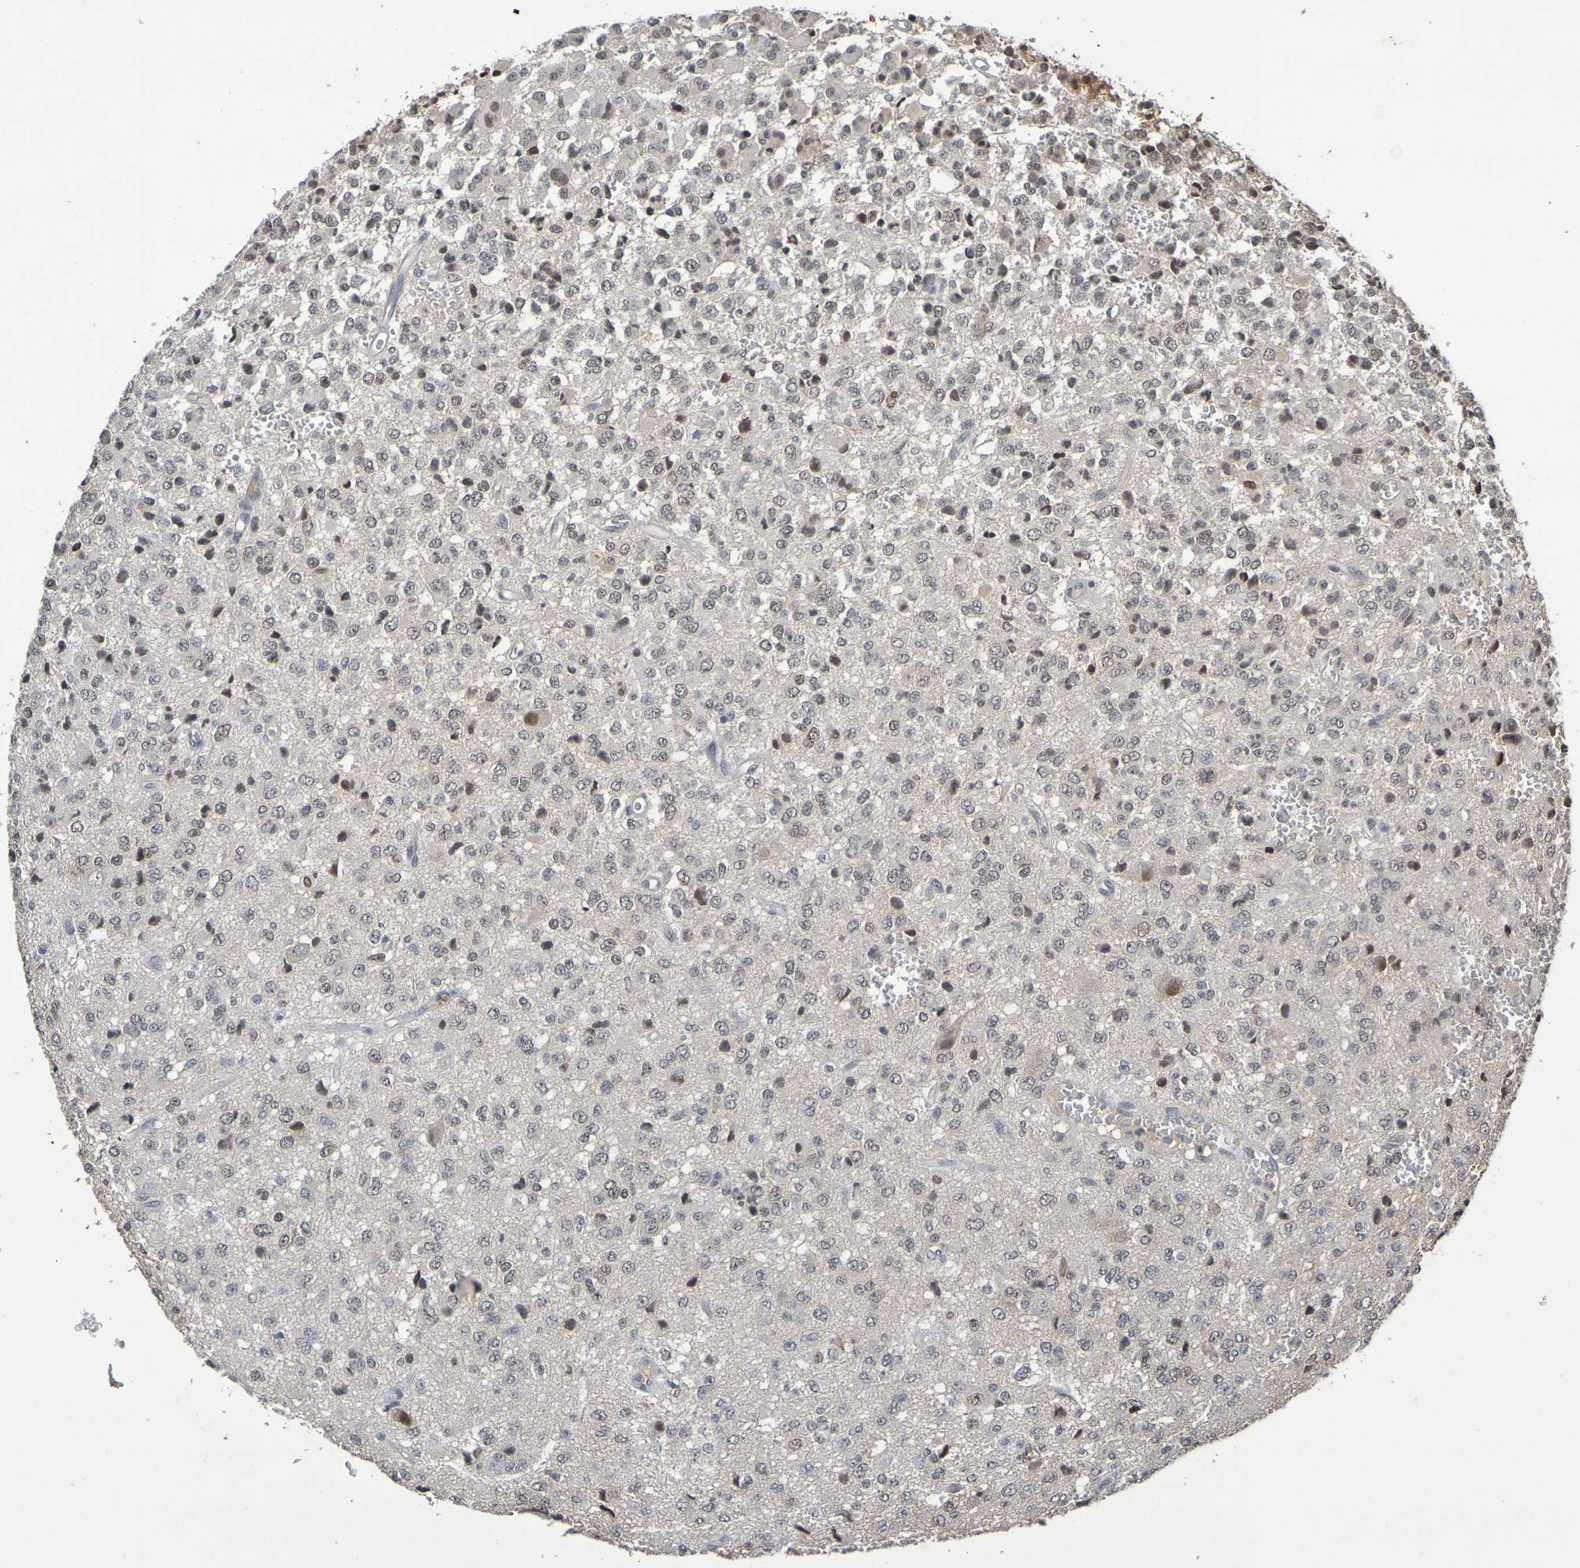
{"staining": {"intensity": "weak", "quantity": "25%-75%", "location": "nuclear"}, "tissue": "glioma", "cell_type": "Tumor cells", "image_type": "cancer", "snomed": [{"axis": "morphology", "description": "Glioma, malignant, High grade"}, {"axis": "topography", "description": "pancreas cauda"}], "caption": "Weak nuclear protein staining is present in about 25%-75% of tumor cells in malignant glioma (high-grade).", "gene": "TERF2", "patient": {"sex": "male", "age": 60}}